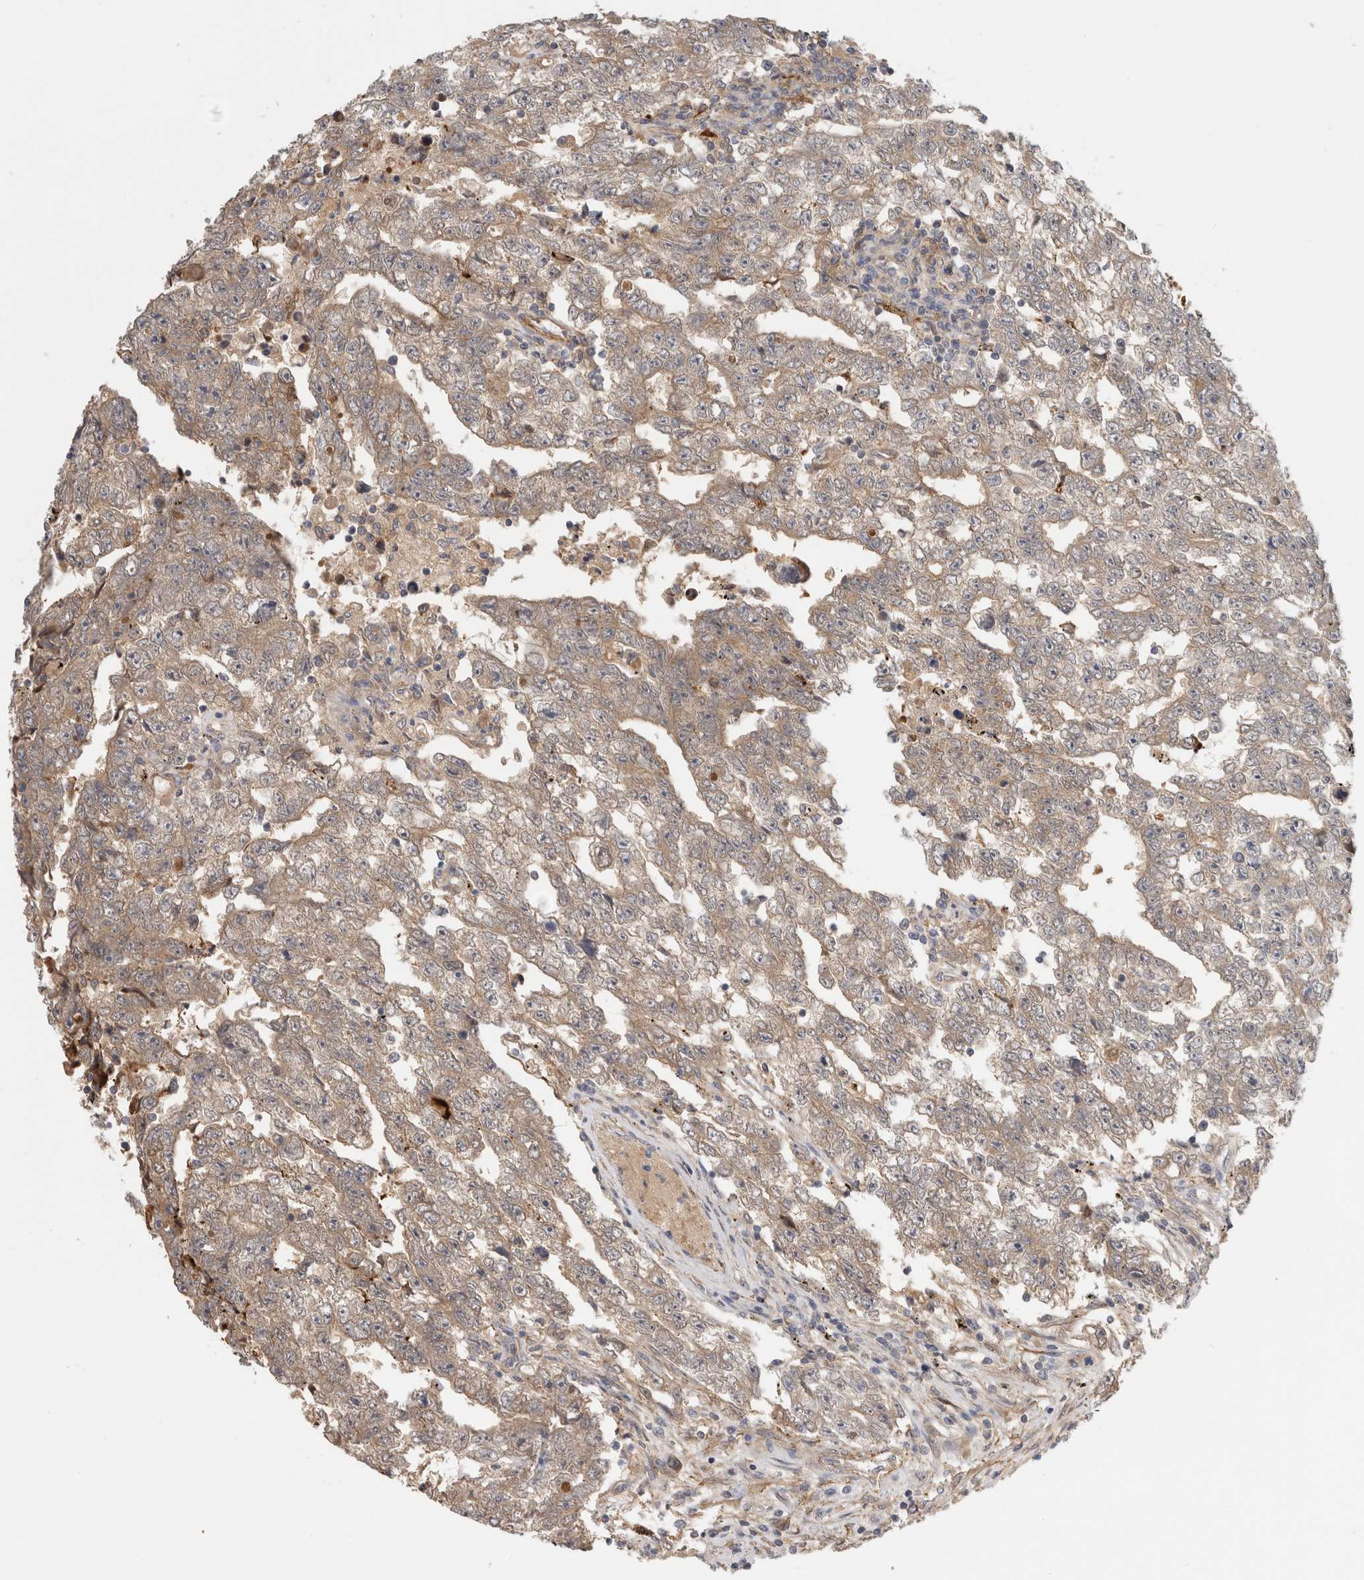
{"staining": {"intensity": "weak", "quantity": ">75%", "location": "cytoplasmic/membranous"}, "tissue": "testis cancer", "cell_type": "Tumor cells", "image_type": "cancer", "snomed": [{"axis": "morphology", "description": "Carcinoma, Embryonal, NOS"}, {"axis": "topography", "description": "Testis"}], "caption": "Immunohistochemistry (IHC) staining of testis embryonal carcinoma, which demonstrates low levels of weak cytoplasmic/membranous expression in approximately >75% of tumor cells indicating weak cytoplasmic/membranous protein expression. The staining was performed using DAB (brown) for protein detection and nuclei were counterstained in hematoxylin (blue).", "gene": "PGM1", "patient": {"sex": "male", "age": 25}}